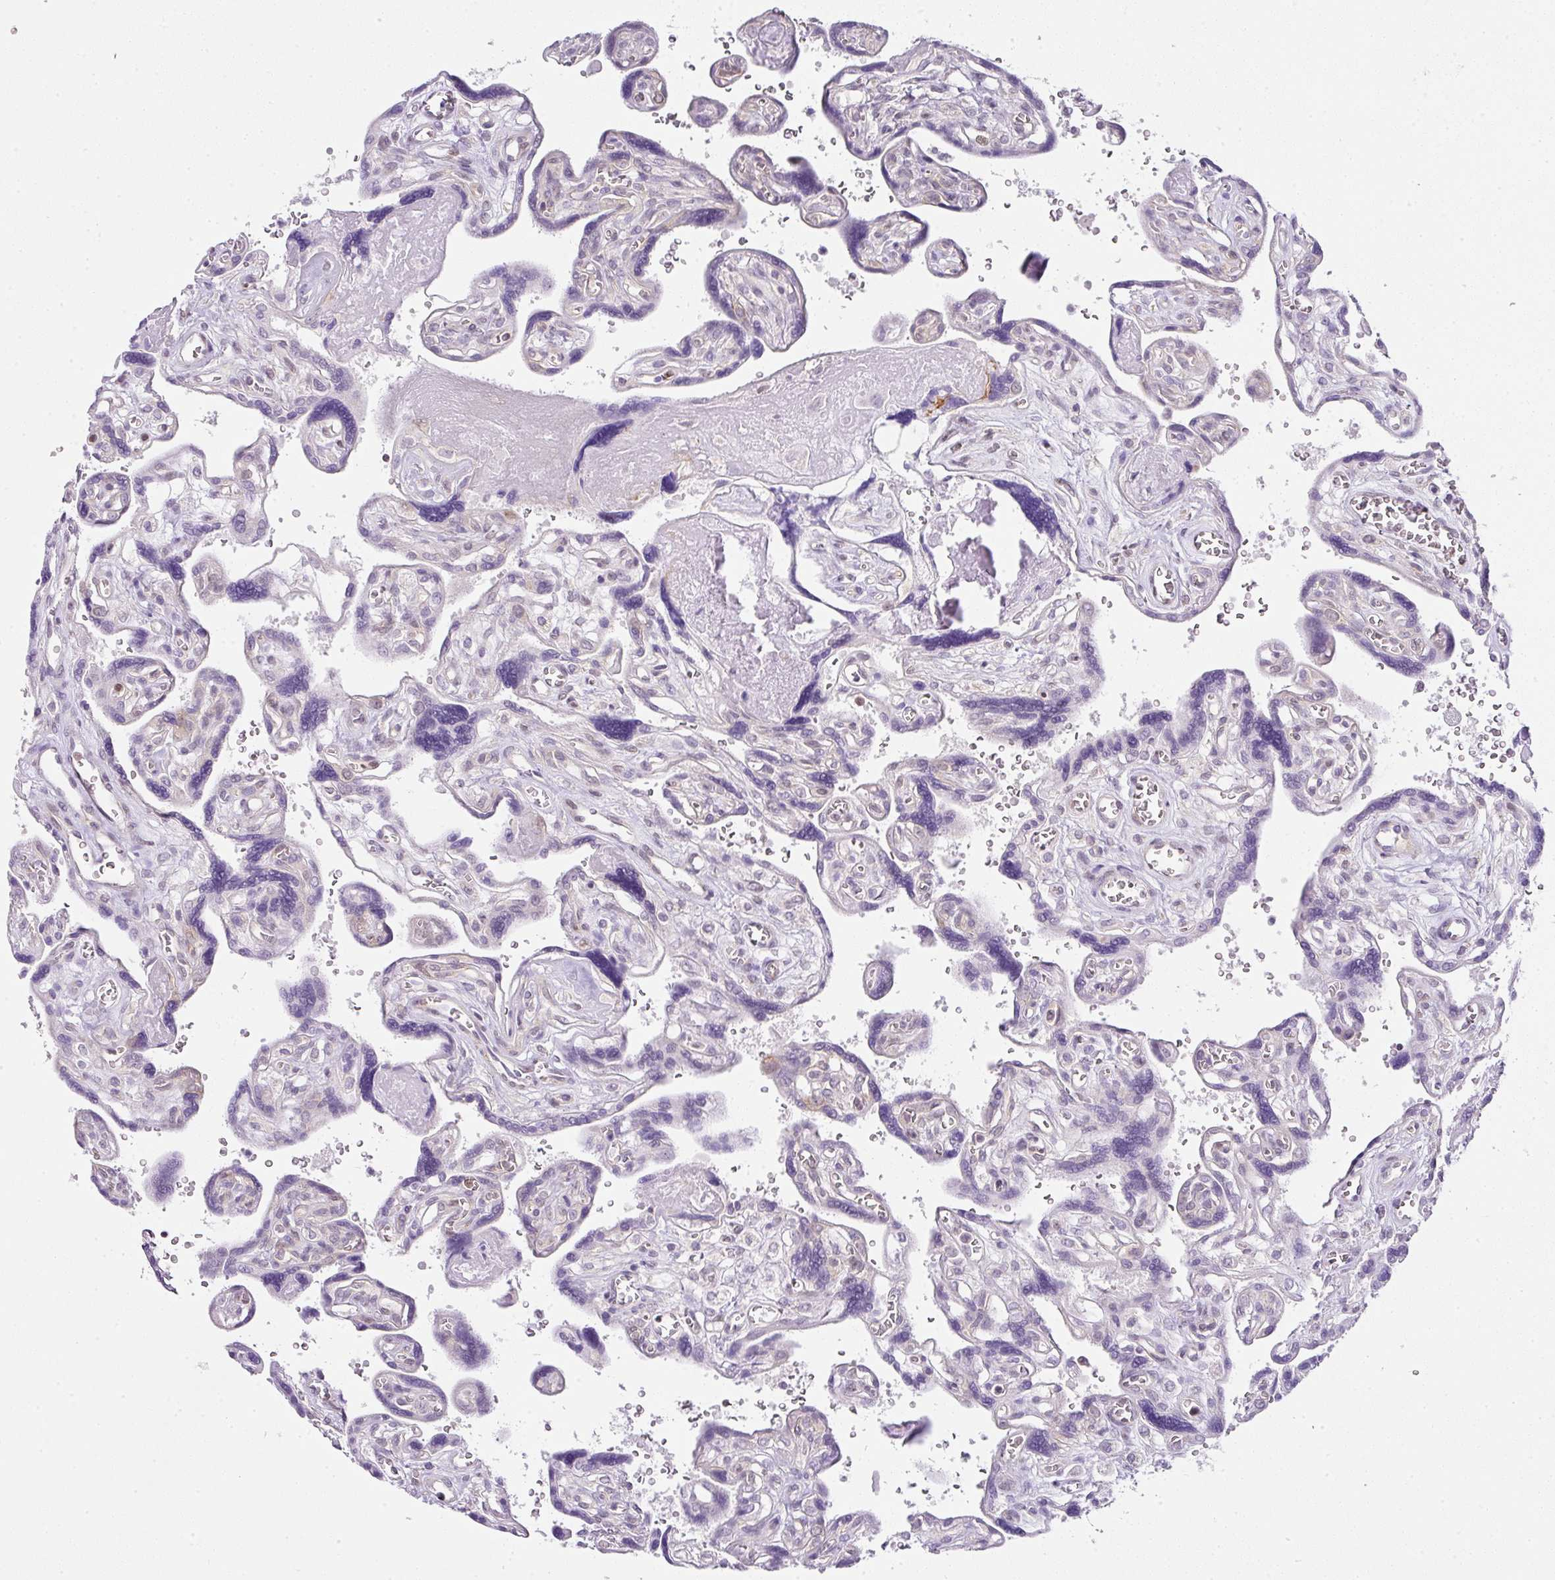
{"staining": {"intensity": "weak", "quantity": "<25%", "location": "nuclear"}, "tissue": "placenta", "cell_type": "Trophoblastic cells", "image_type": "normal", "snomed": [{"axis": "morphology", "description": "Normal tissue, NOS"}, {"axis": "topography", "description": "Placenta"}], "caption": "Photomicrograph shows no protein staining in trophoblastic cells of unremarkable placenta. (DAB IHC, high magnification).", "gene": "FAM32A", "patient": {"sex": "female", "age": 39}}